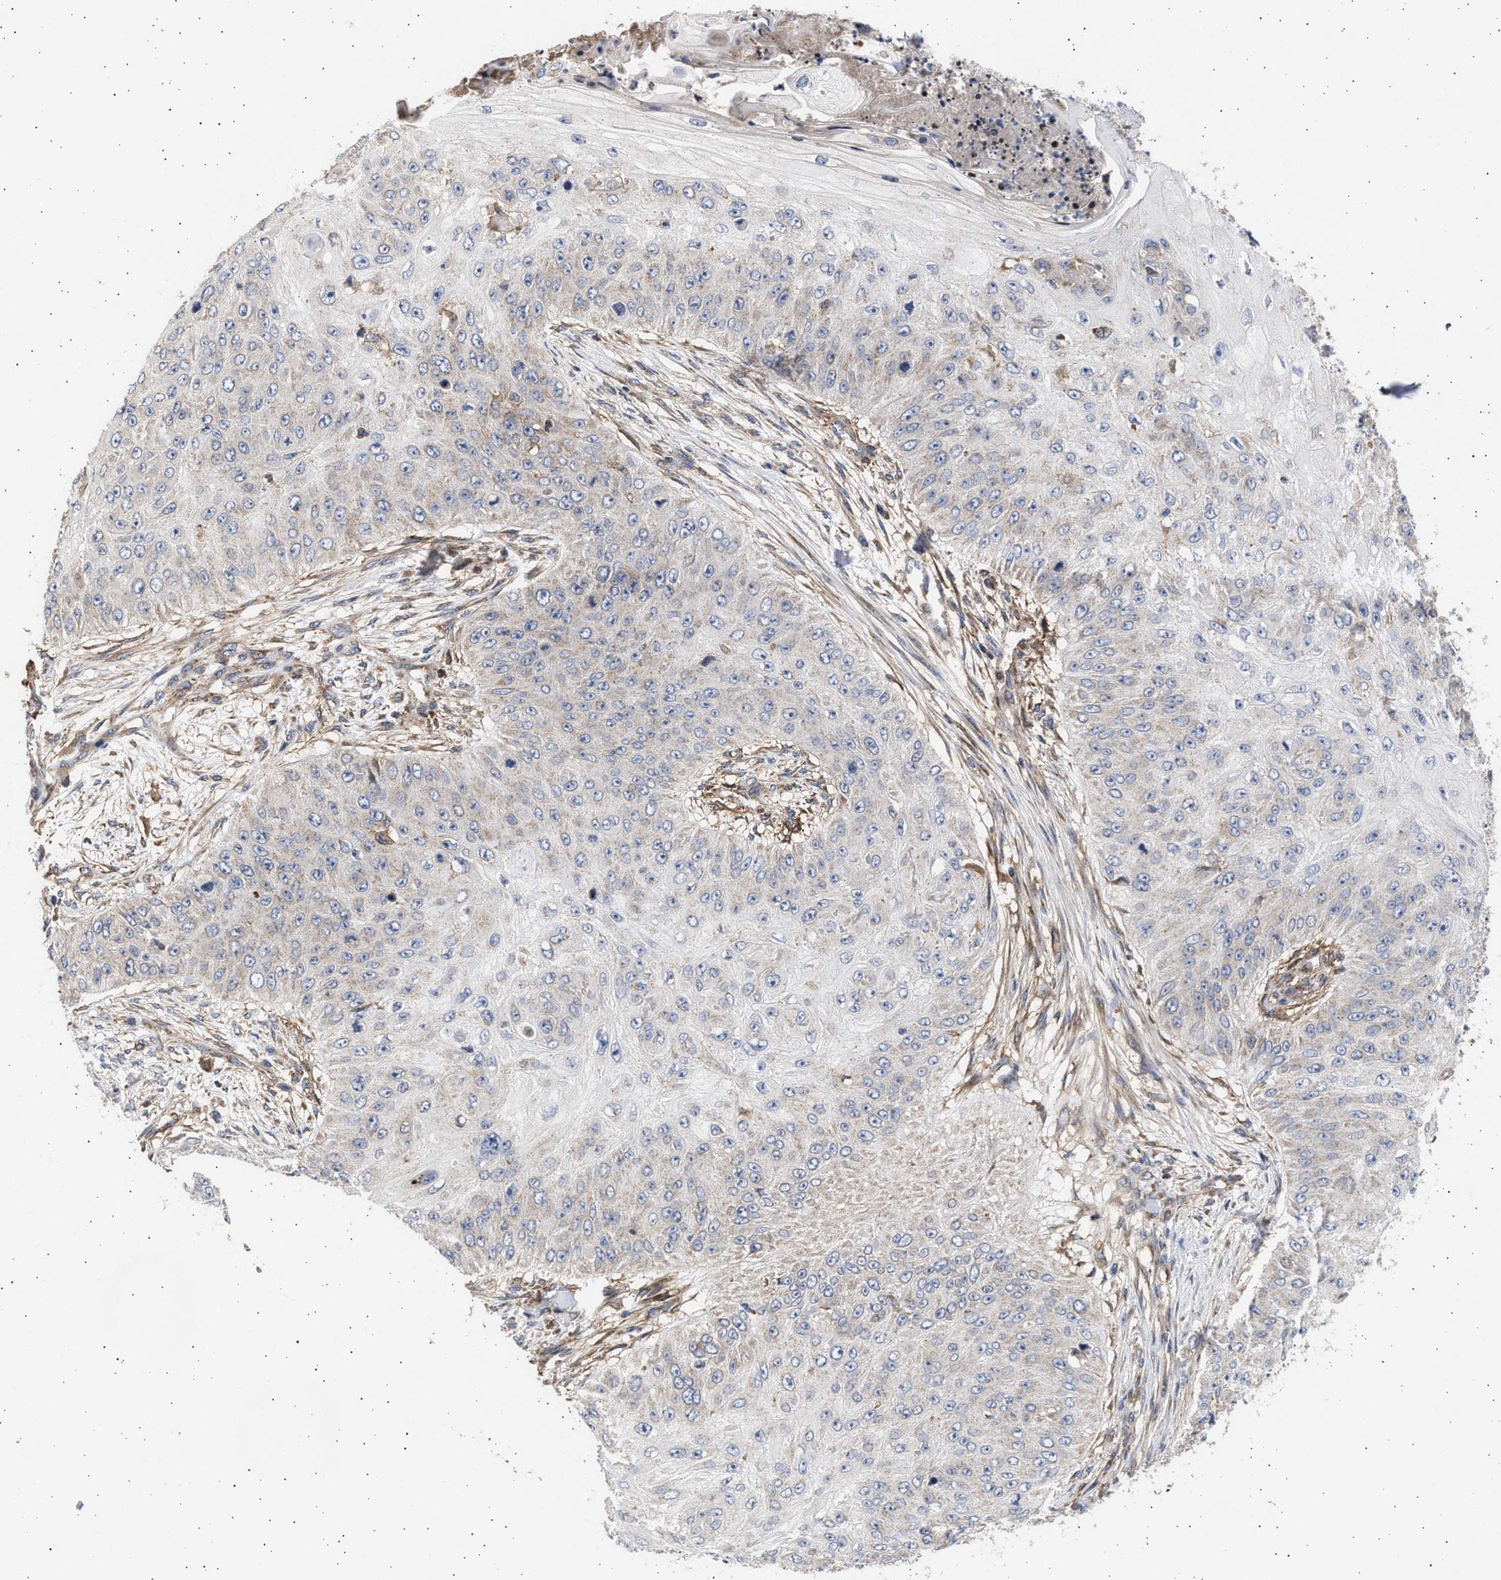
{"staining": {"intensity": "negative", "quantity": "none", "location": "none"}, "tissue": "skin cancer", "cell_type": "Tumor cells", "image_type": "cancer", "snomed": [{"axis": "morphology", "description": "Squamous cell carcinoma, NOS"}, {"axis": "topography", "description": "Skin"}], "caption": "The immunohistochemistry histopathology image has no significant positivity in tumor cells of skin cancer (squamous cell carcinoma) tissue. (DAB (3,3'-diaminobenzidine) IHC with hematoxylin counter stain).", "gene": "TTC19", "patient": {"sex": "female", "age": 80}}